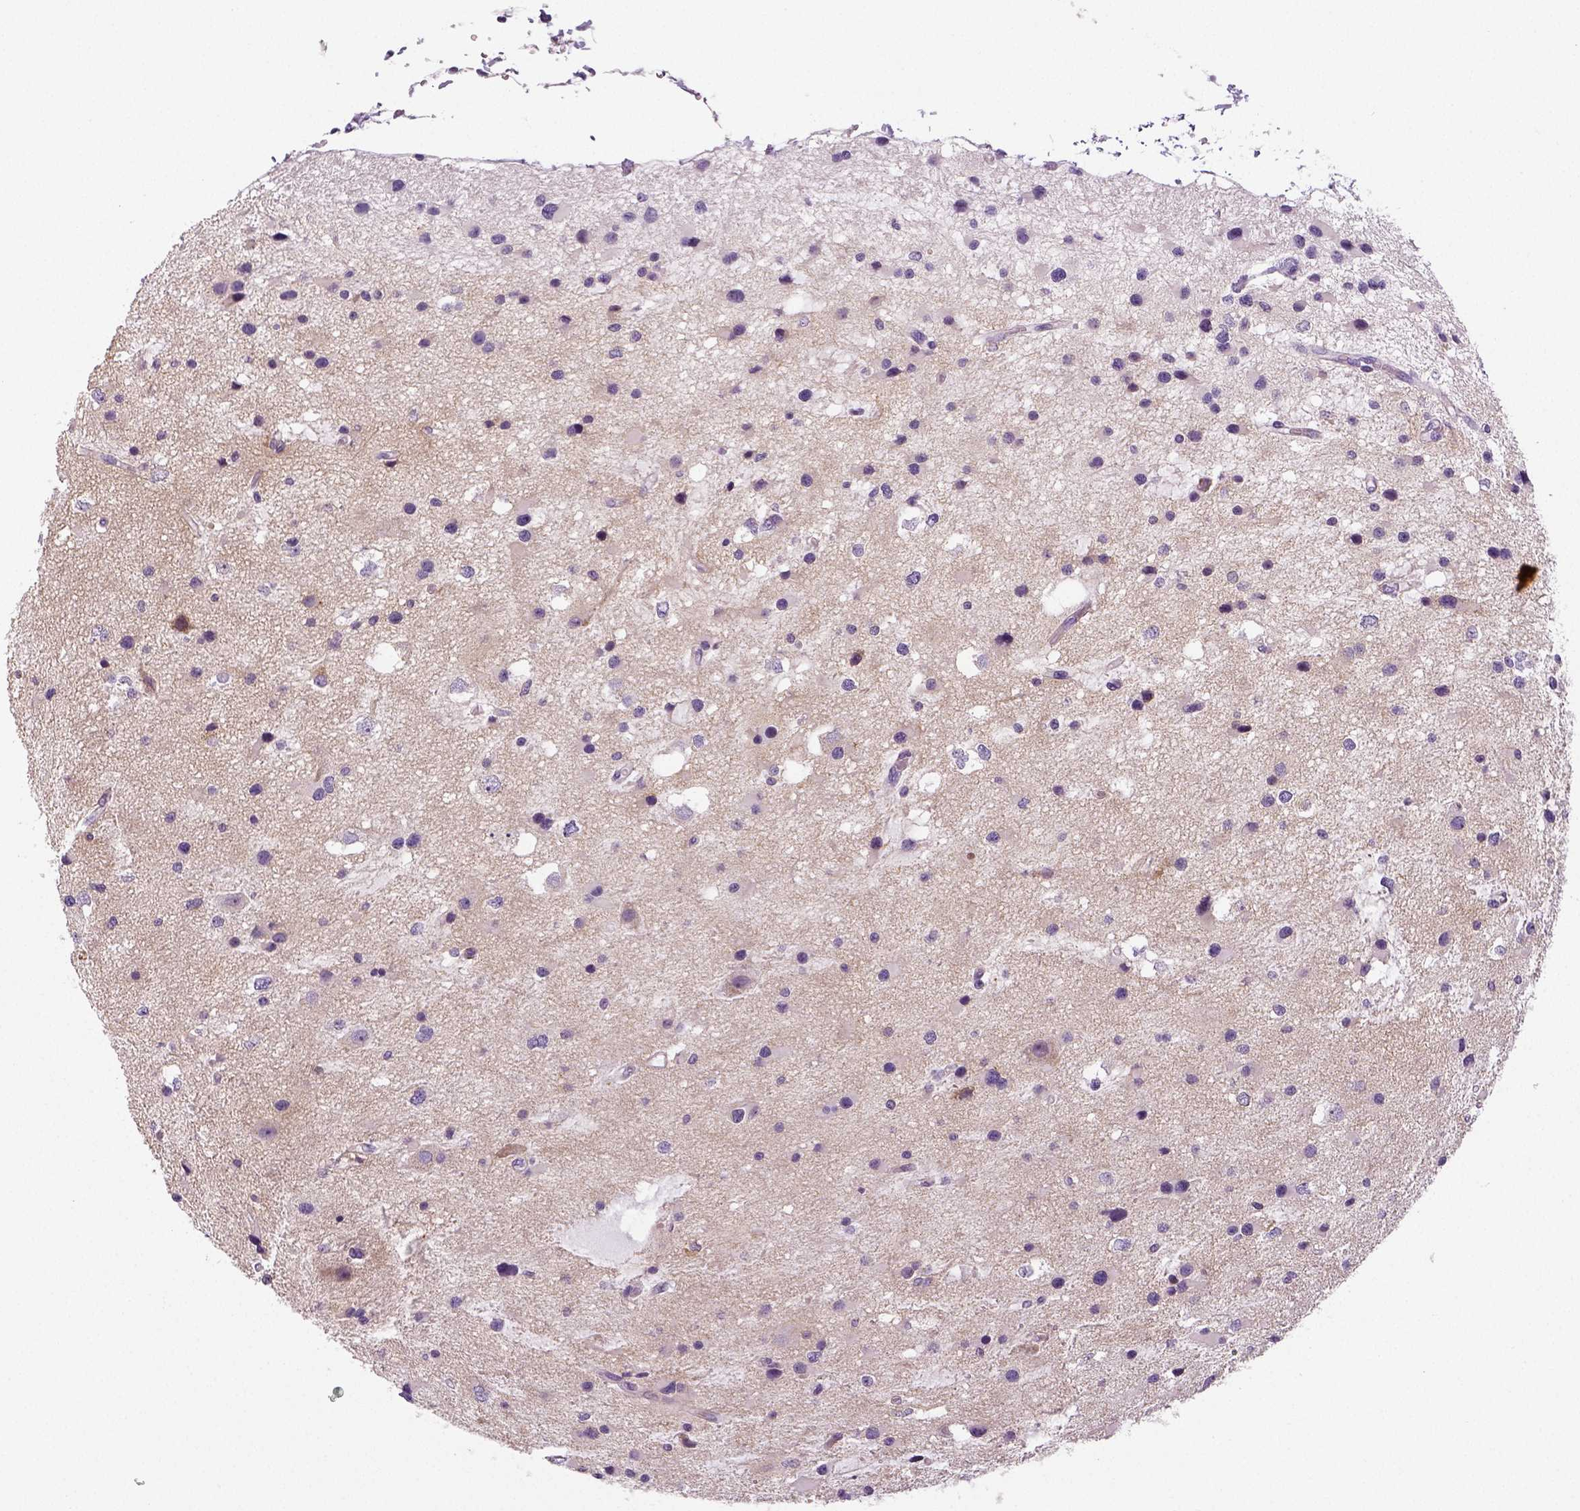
{"staining": {"intensity": "negative", "quantity": "none", "location": "none"}, "tissue": "glioma", "cell_type": "Tumor cells", "image_type": "cancer", "snomed": [{"axis": "morphology", "description": "Glioma, malignant, Low grade"}, {"axis": "topography", "description": "Brain"}], "caption": "A high-resolution histopathology image shows IHC staining of glioma, which exhibits no significant expression in tumor cells. (DAB immunohistochemistry (IHC), high magnification).", "gene": "TSPAN7", "patient": {"sex": "female", "age": 32}}